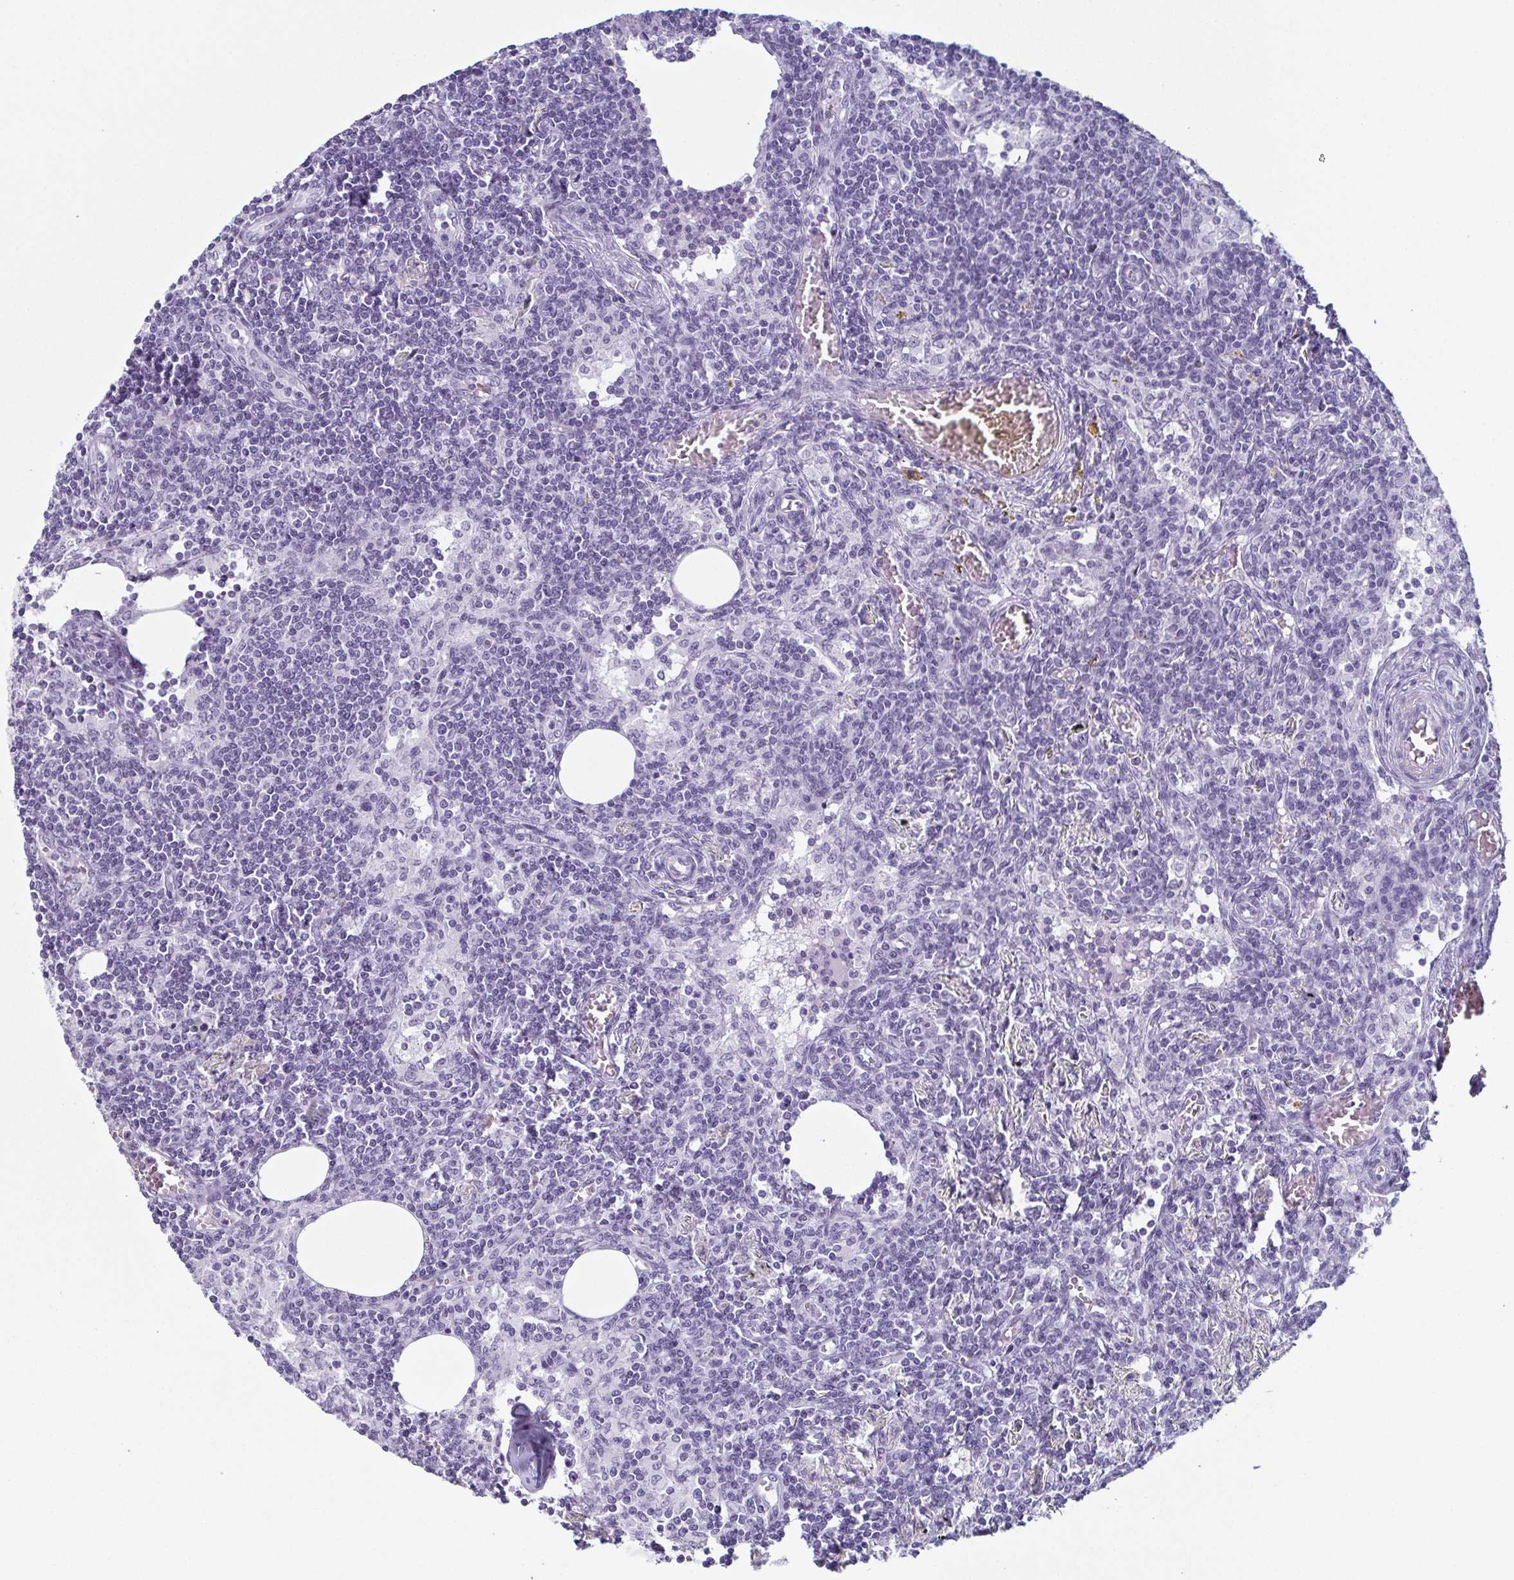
{"staining": {"intensity": "negative", "quantity": "none", "location": "none"}, "tissue": "lymph node", "cell_type": "Germinal center cells", "image_type": "normal", "snomed": [{"axis": "morphology", "description": "Normal tissue, NOS"}, {"axis": "topography", "description": "Lymph node"}], "caption": "Normal lymph node was stained to show a protein in brown. There is no significant staining in germinal center cells.", "gene": "ENKUR", "patient": {"sex": "female", "age": 69}}